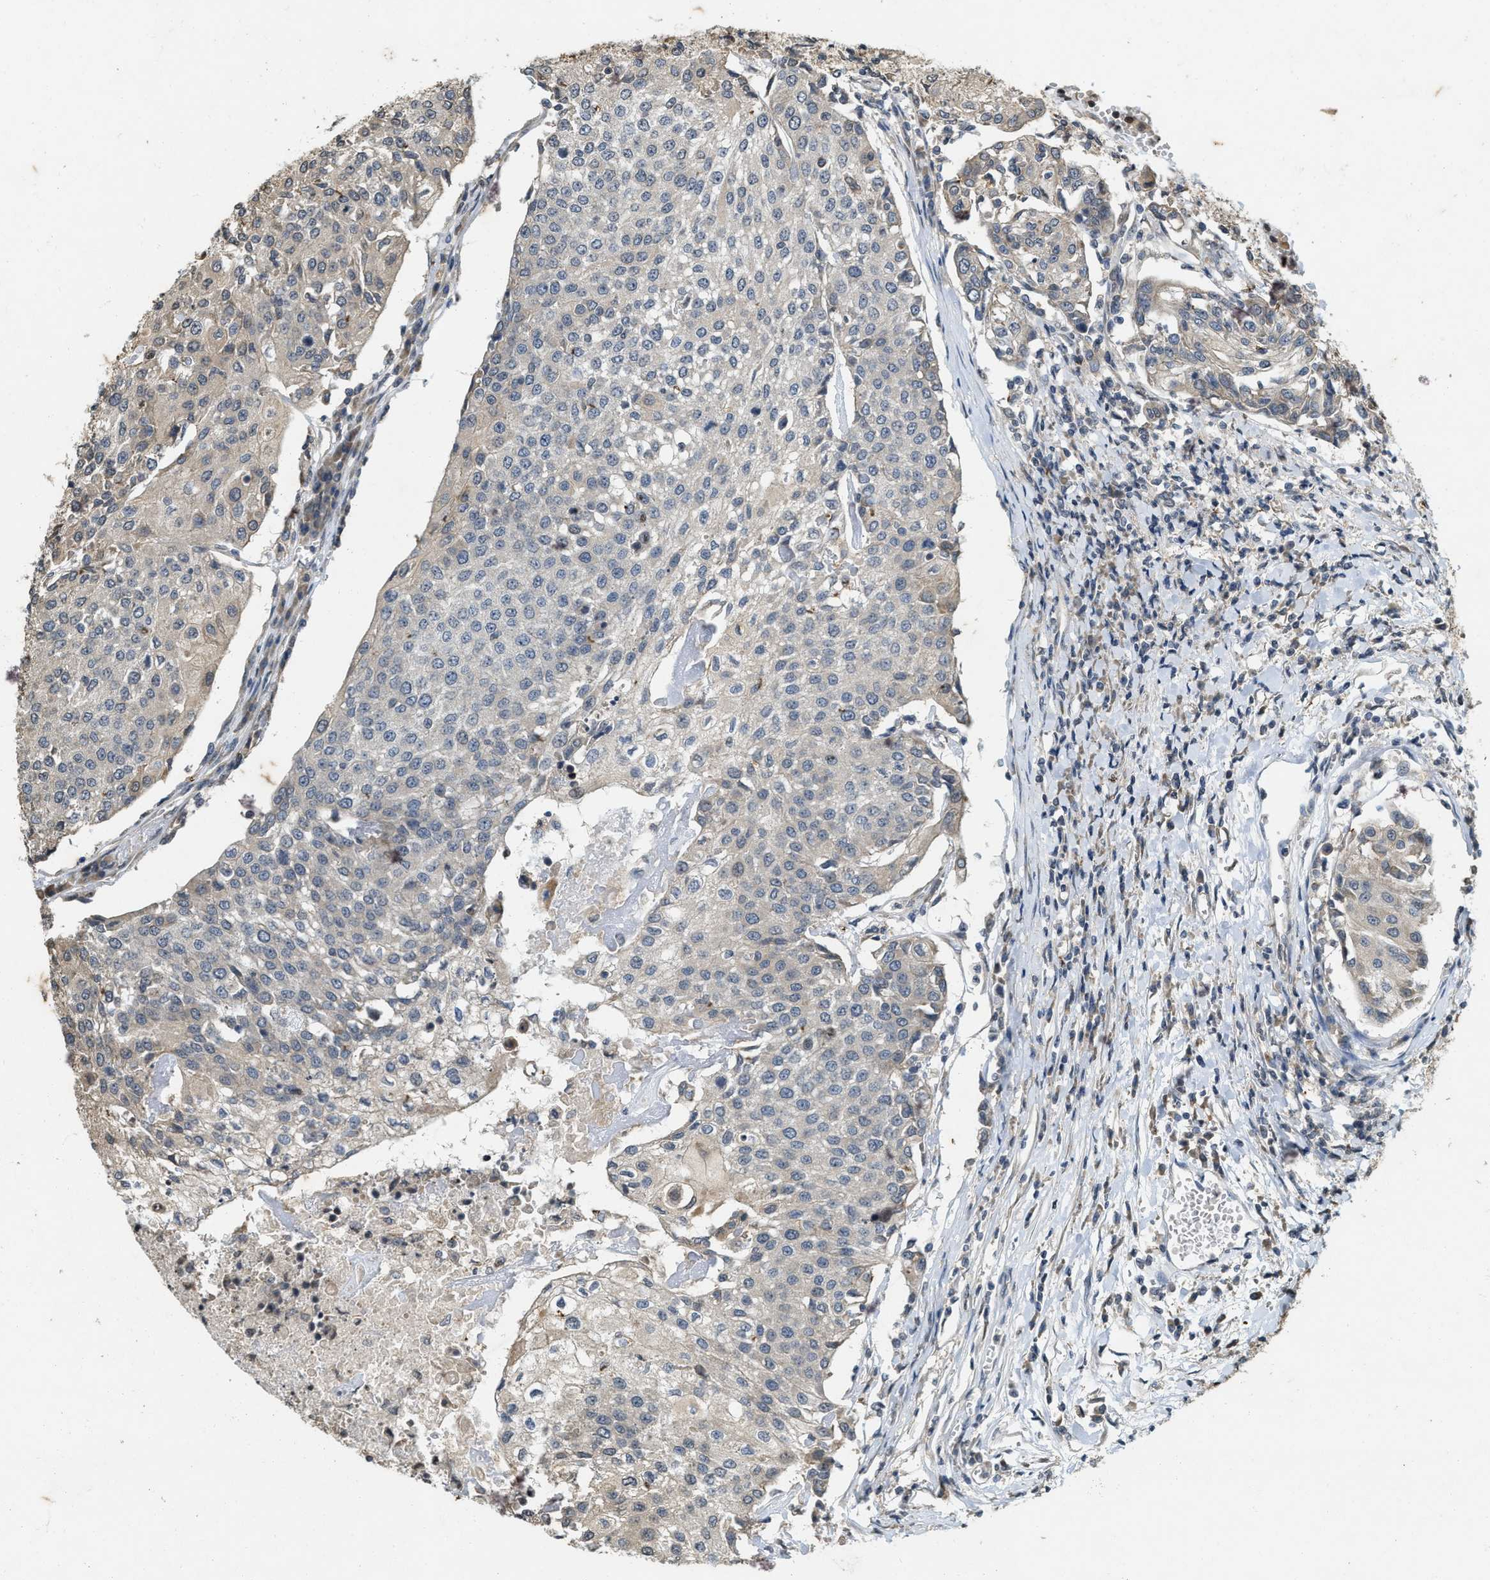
{"staining": {"intensity": "weak", "quantity": "<25%", "location": "cytoplasmic/membranous"}, "tissue": "urothelial cancer", "cell_type": "Tumor cells", "image_type": "cancer", "snomed": [{"axis": "morphology", "description": "Urothelial carcinoma, High grade"}, {"axis": "topography", "description": "Urinary bladder"}], "caption": "A high-resolution image shows IHC staining of urothelial carcinoma (high-grade), which reveals no significant expression in tumor cells.", "gene": "KIF21A", "patient": {"sex": "female", "age": 85}}